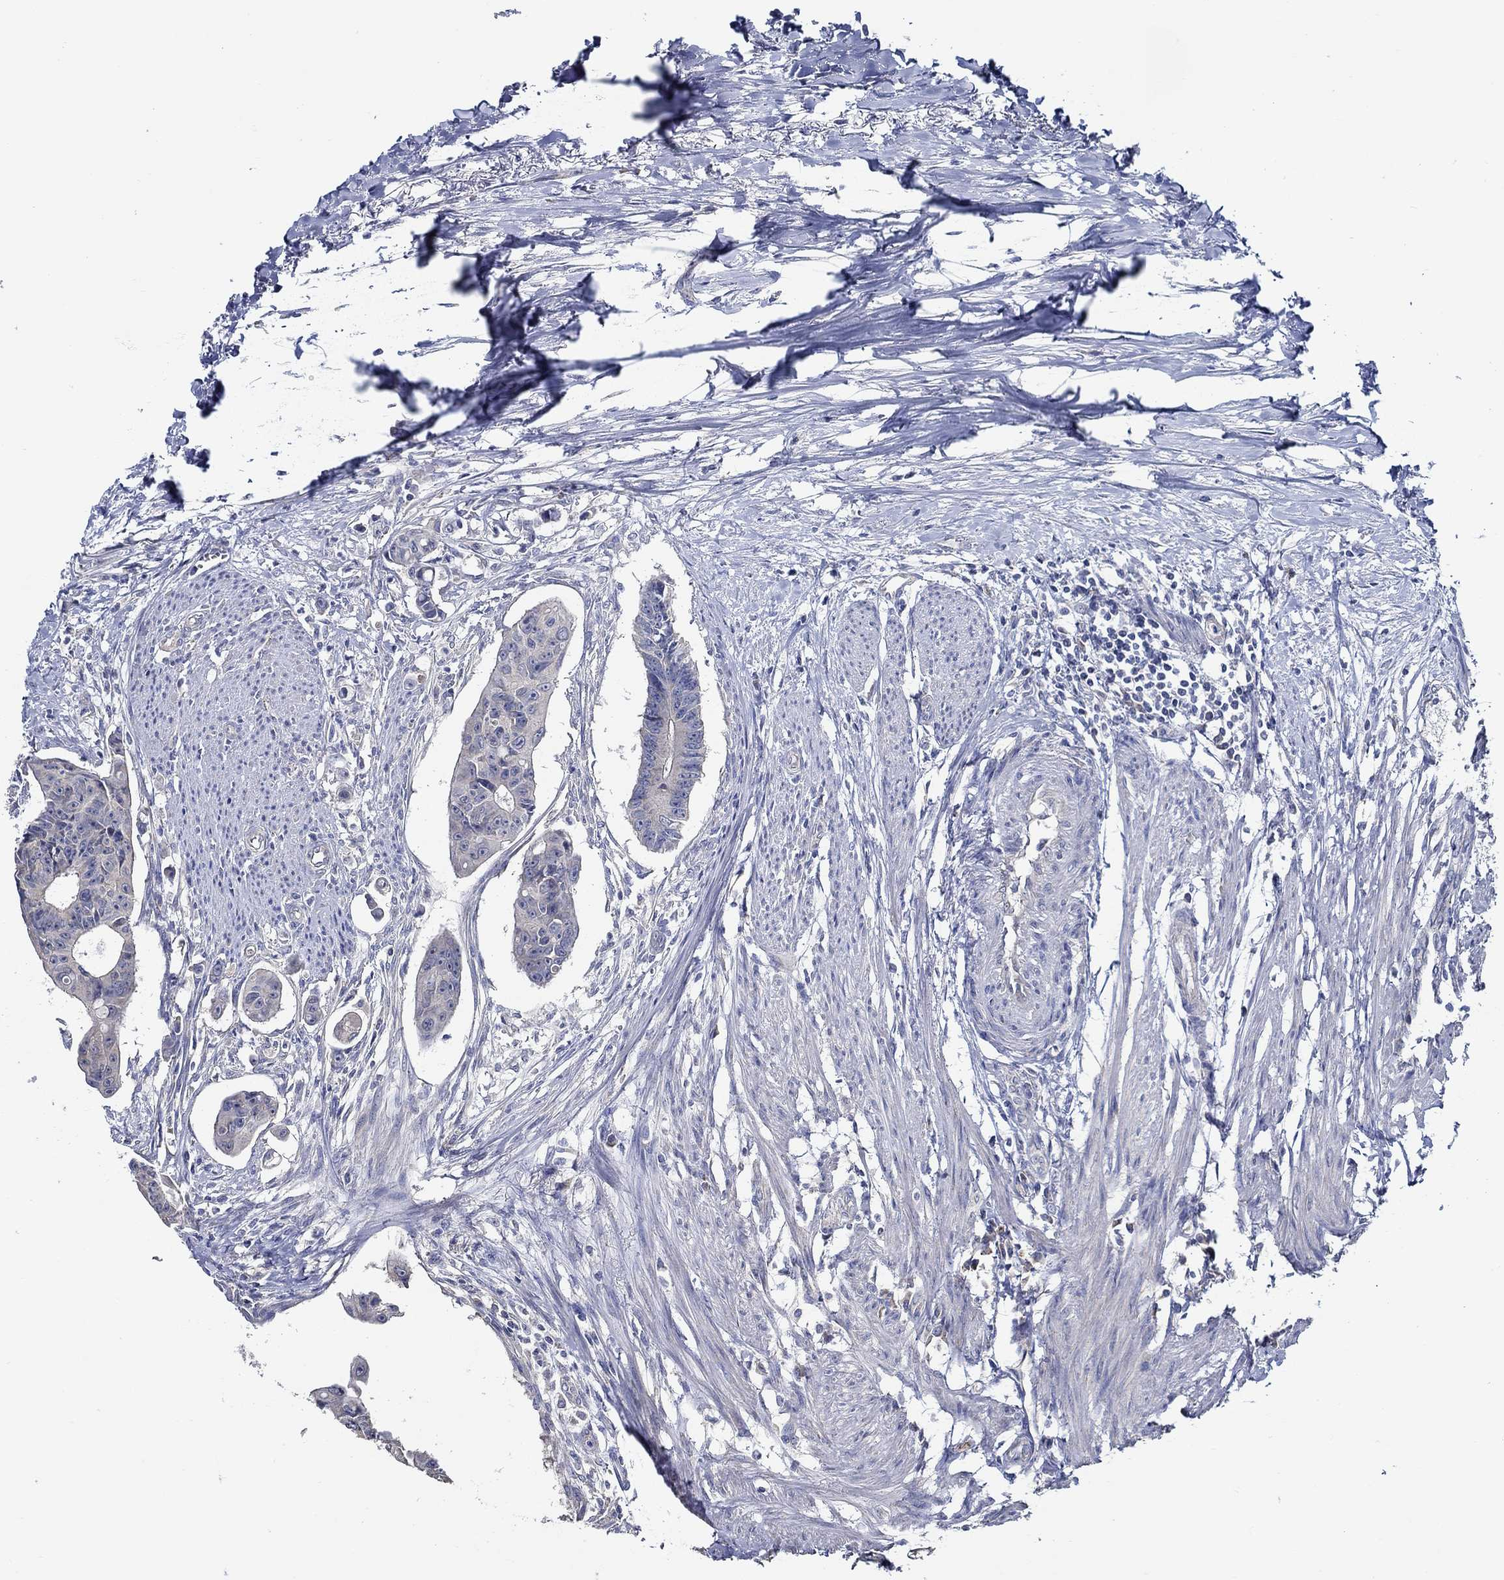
{"staining": {"intensity": "negative", "quantity": "none", "location": "none"}, "tissue": "colorectal cancer", "cell_type": "Tumor cells", "image_type": "cancer", "snomed": [{"axis": "morphology", "description": "Adenocarcinoma, NOS"}, {"axis": "topography", "description": "Colon"}], "caption": "An immunohistochemistry (IHC) micrograph of adenocarcinoma (colorectal) is shown. There is no staining in tumor cells of adenocarcinoma (colorectal). The staining was performed using DAB (3,3'-diaminobenzidine) to visualize the protein expression in brown, while the nuclei were stained in blue with hematoxylin (Magnification: 20x).", "gene": "WDR53", "patient": {"sex": "male", "age": 70}}